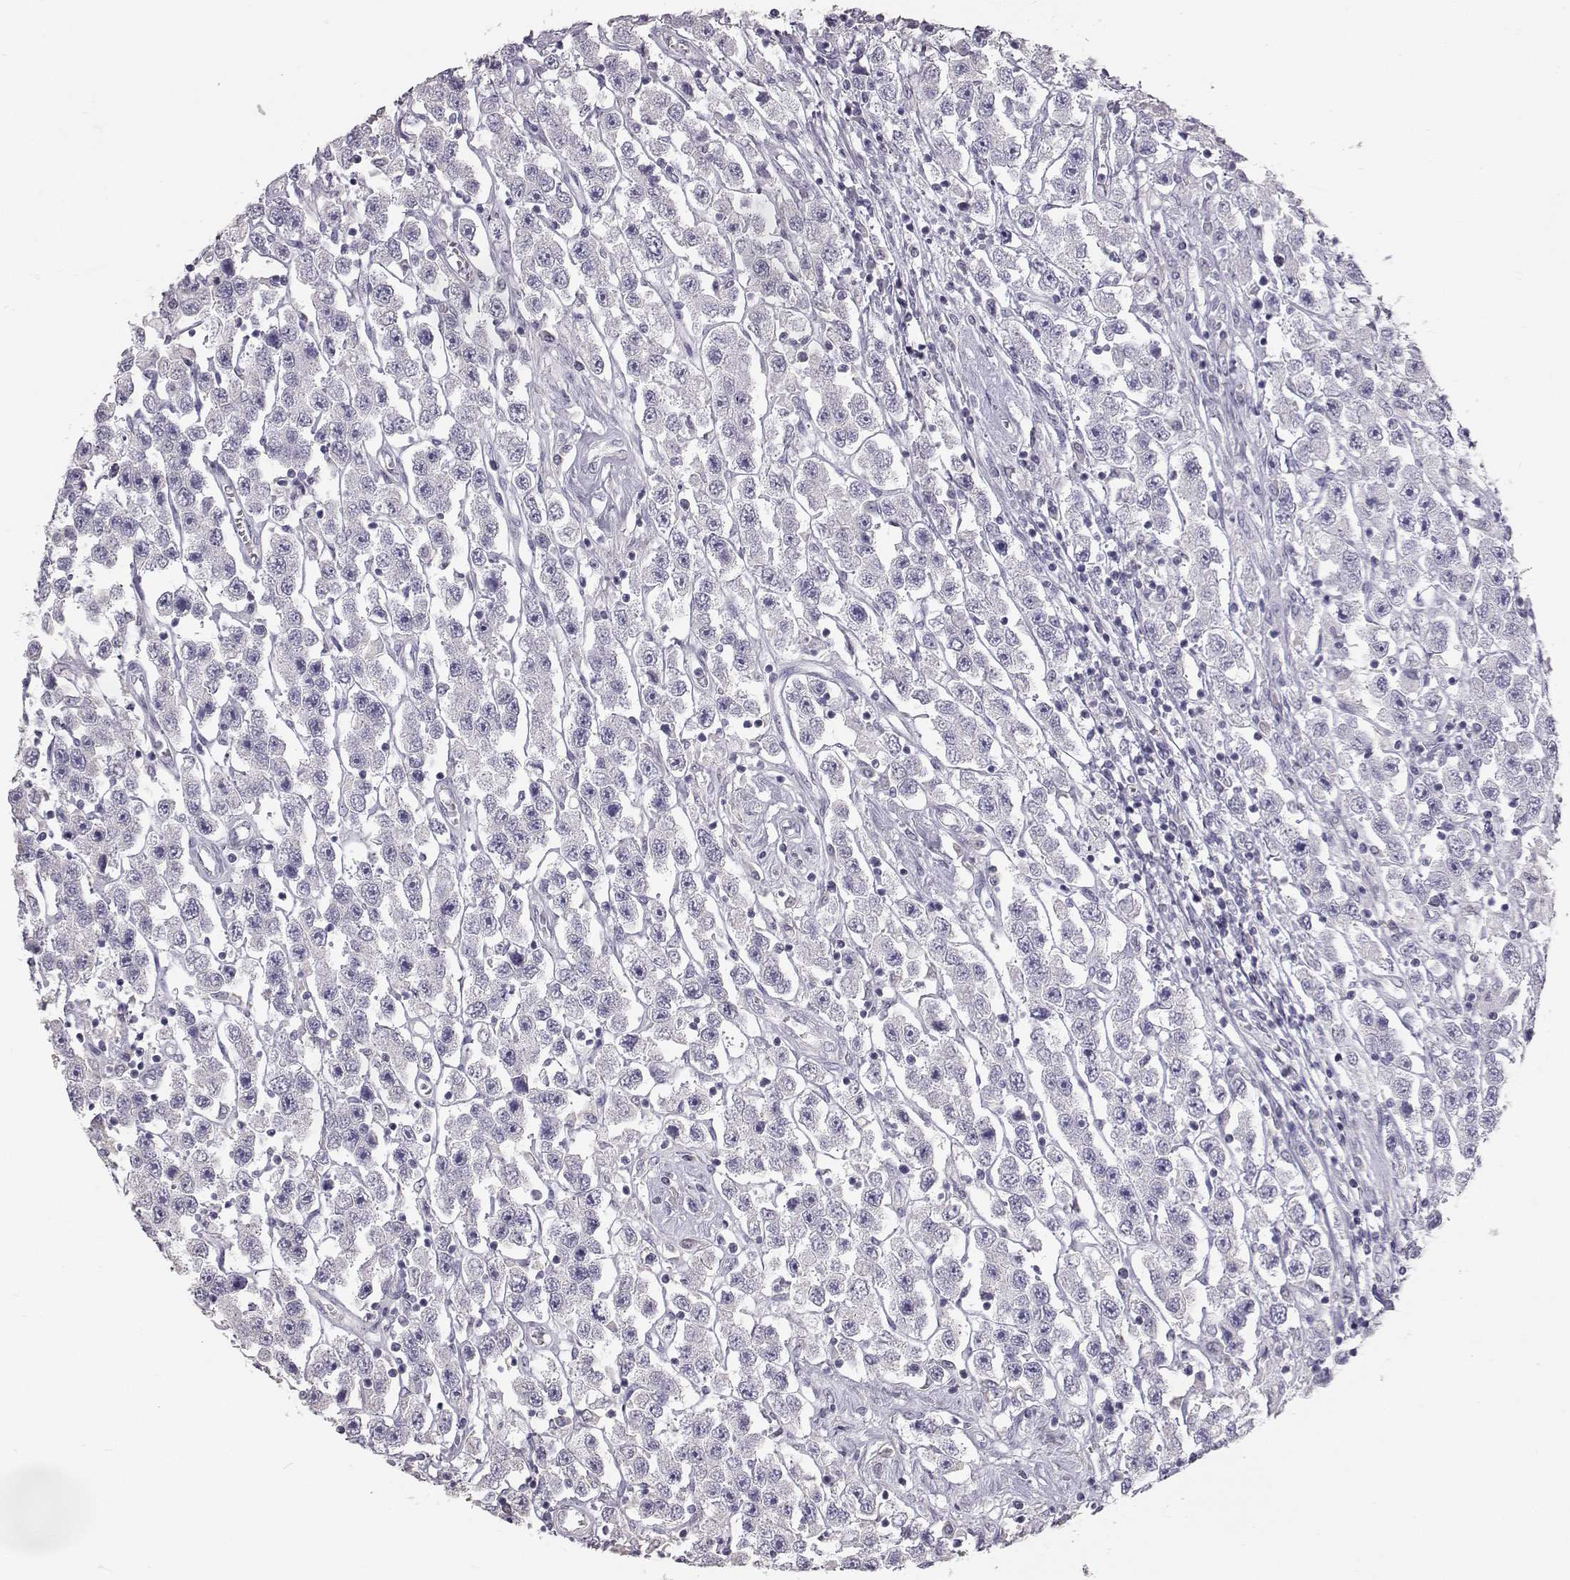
{"staining": {"intensity": "negative", "quantity": "none", "location": "none"}, "tissue": "testis cancer", "cell_type": "Tumor cells", "image_type": "cancer", "snomed": [{"axis": "morphology", "description": "Seminoma, NOS"}, {"axis": "topography", "description": "Testis"}], "caption": "This is an IHC micrograph of seminoma (testis). There is no expression in tumor cells.", "gene": "KRT33A", "patient": {"sex": "male", "age": 45}}